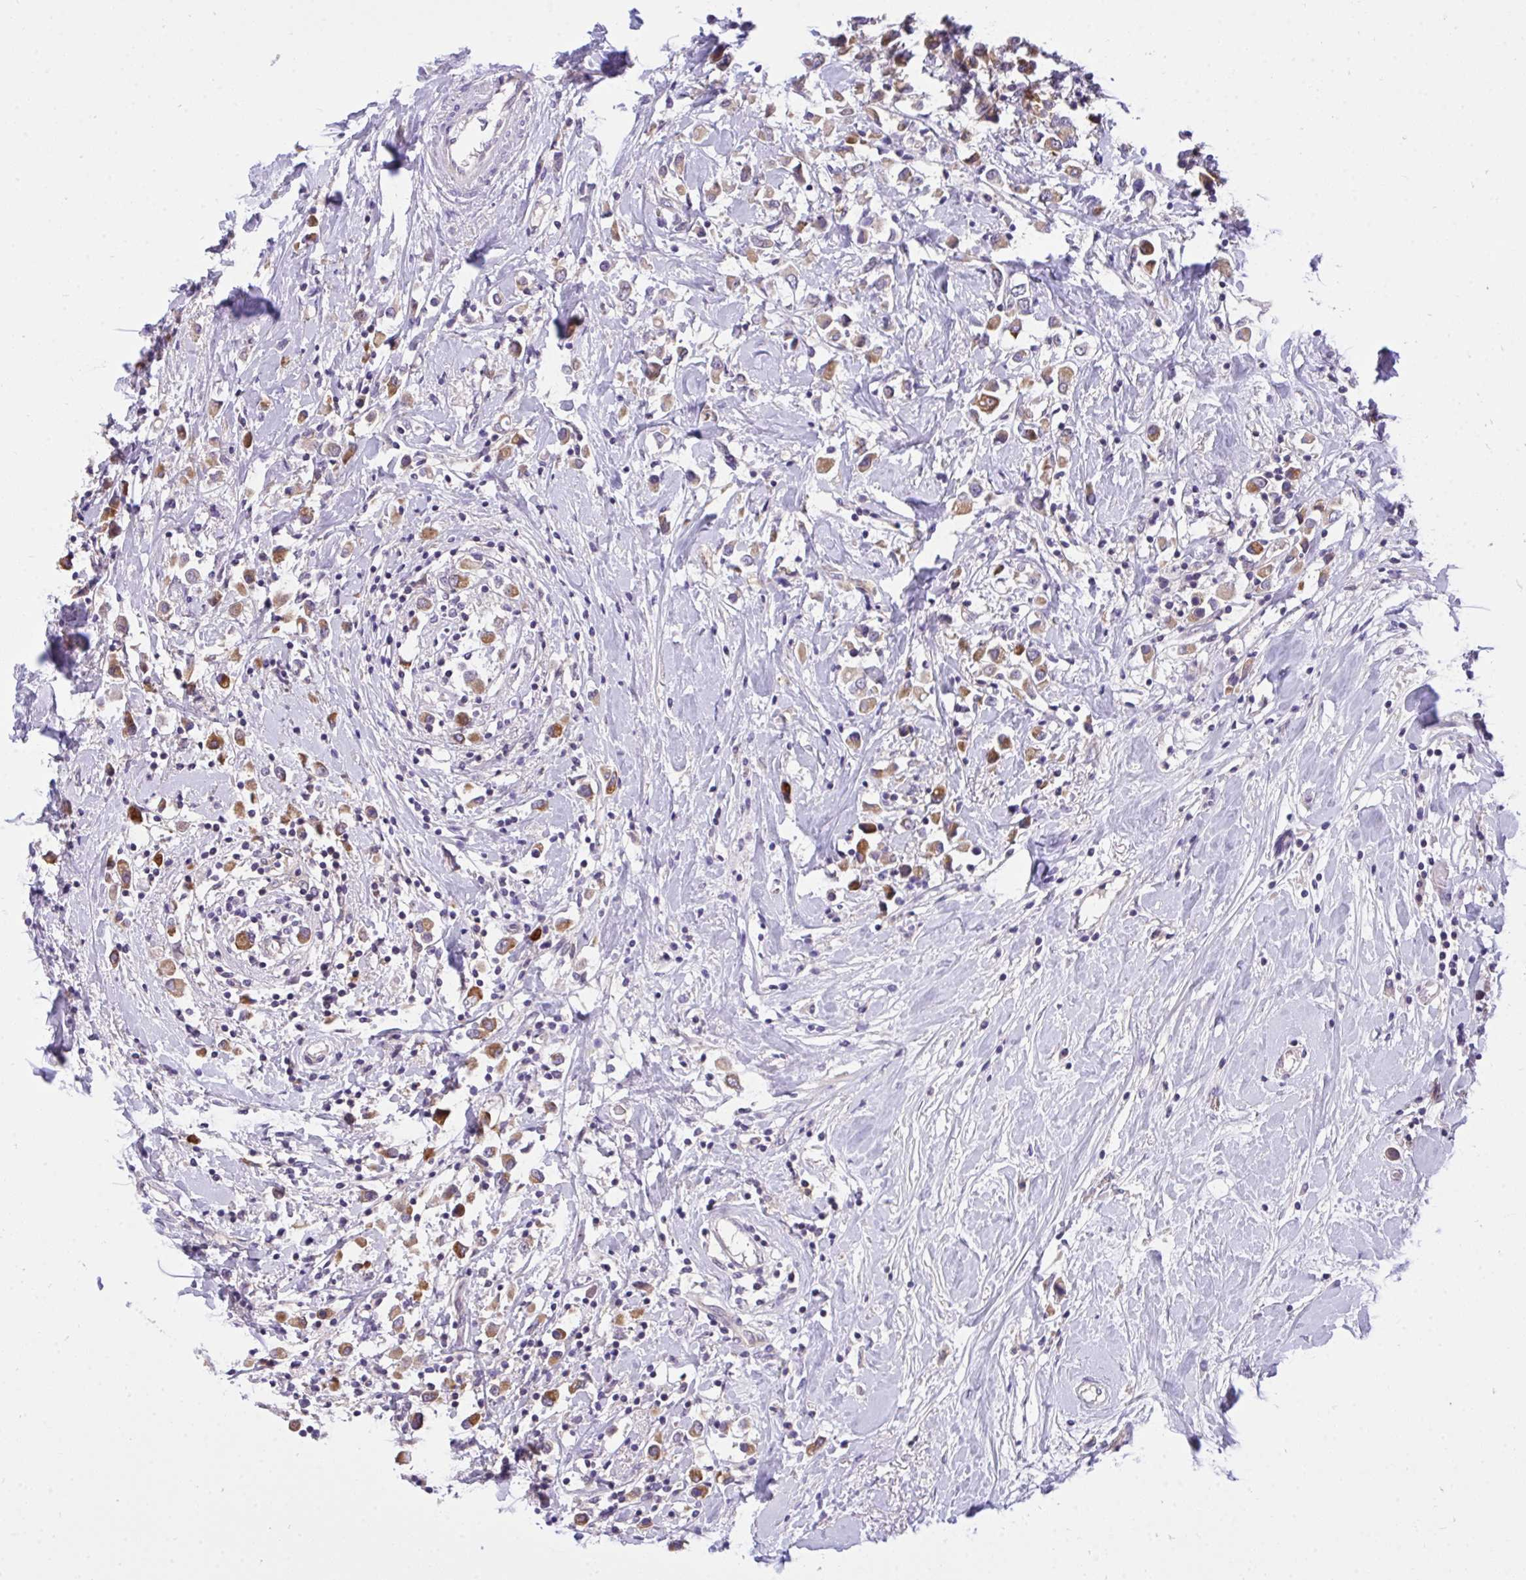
{"staining": {"intensity": "moderate", "quantity": ">75%", "location": "cytoplasmic/membranous"}, "tissue": "breast cancer", "cell_type": "Tumor cells", "image_type": "cancer", "snomed": [{"axis": "morphology", "description": "Duct carcinoma"}, {"axis": "topography", "description": "Breast"}], "caption": "Breast invasive ductal carcinoma stained with a brown dye exhibits moderate cytoplasmic/membranous positive expression in approximately >75% of tumor cells.", "gene": "C19orf54", "patient": {"sex": "female", "age": 61}}